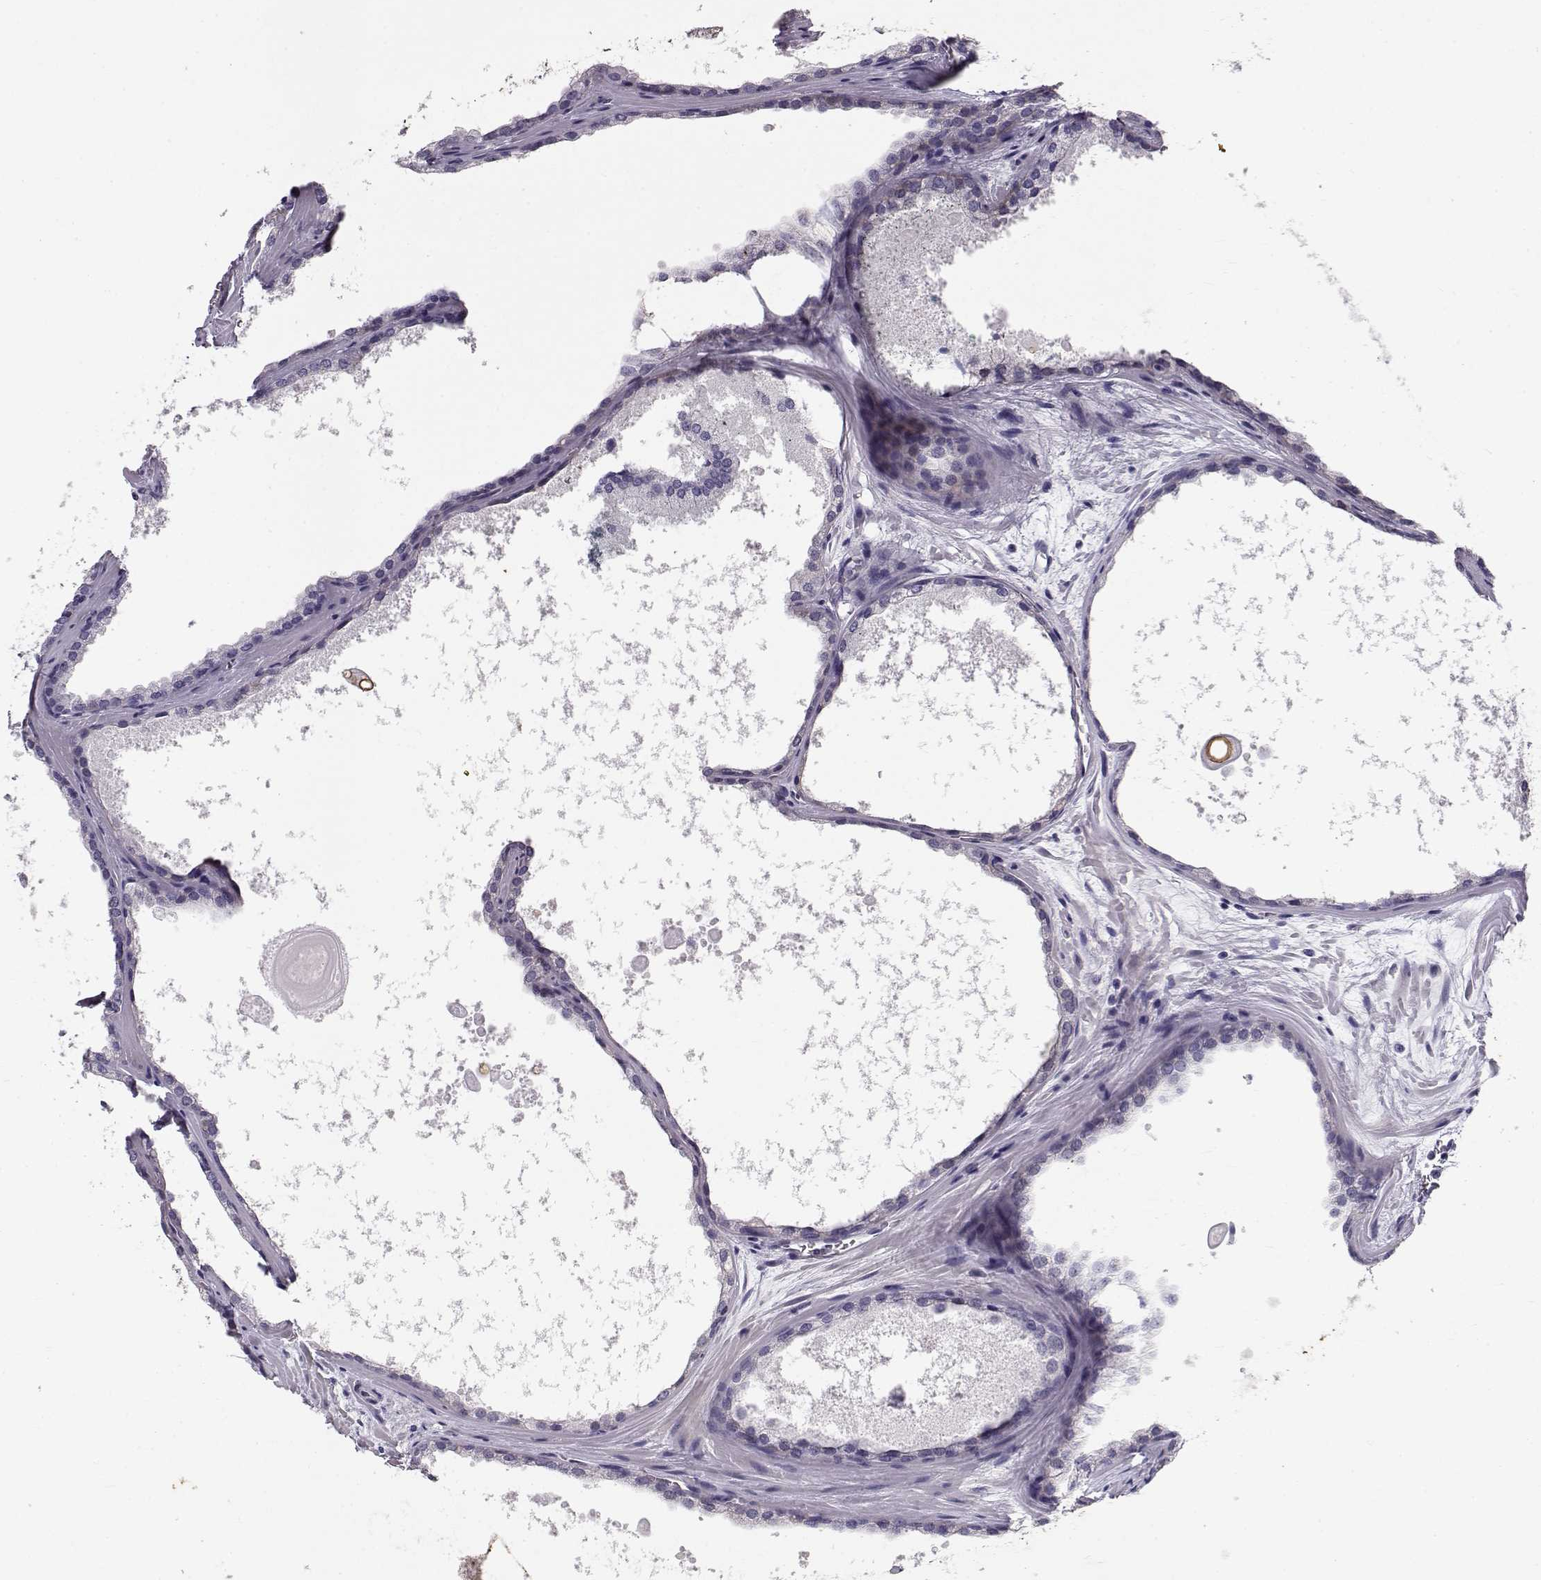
{"staining": {"intensity": "negative", "quantity": "none", "location": "none"}, "tissue": "prostate cancer", "cell_type": "Tumor cells", "image_type": "cancer", "snomed": [{"axis": "morphology", "description": "Adenocarcinoma, Low grade"}, {"axis": "topography", "description": "Prostate"}], "caption": "Immunohistochemical staining of human prostate cancer demonstrates no significant staining in tumor cells. (Stains: DAB IHC with hematoxylin counter stain, Microscopy: brightfield microscopy at high magnification).", "gene": "RD3", "patient": {"sex": "male", "age": 56}}